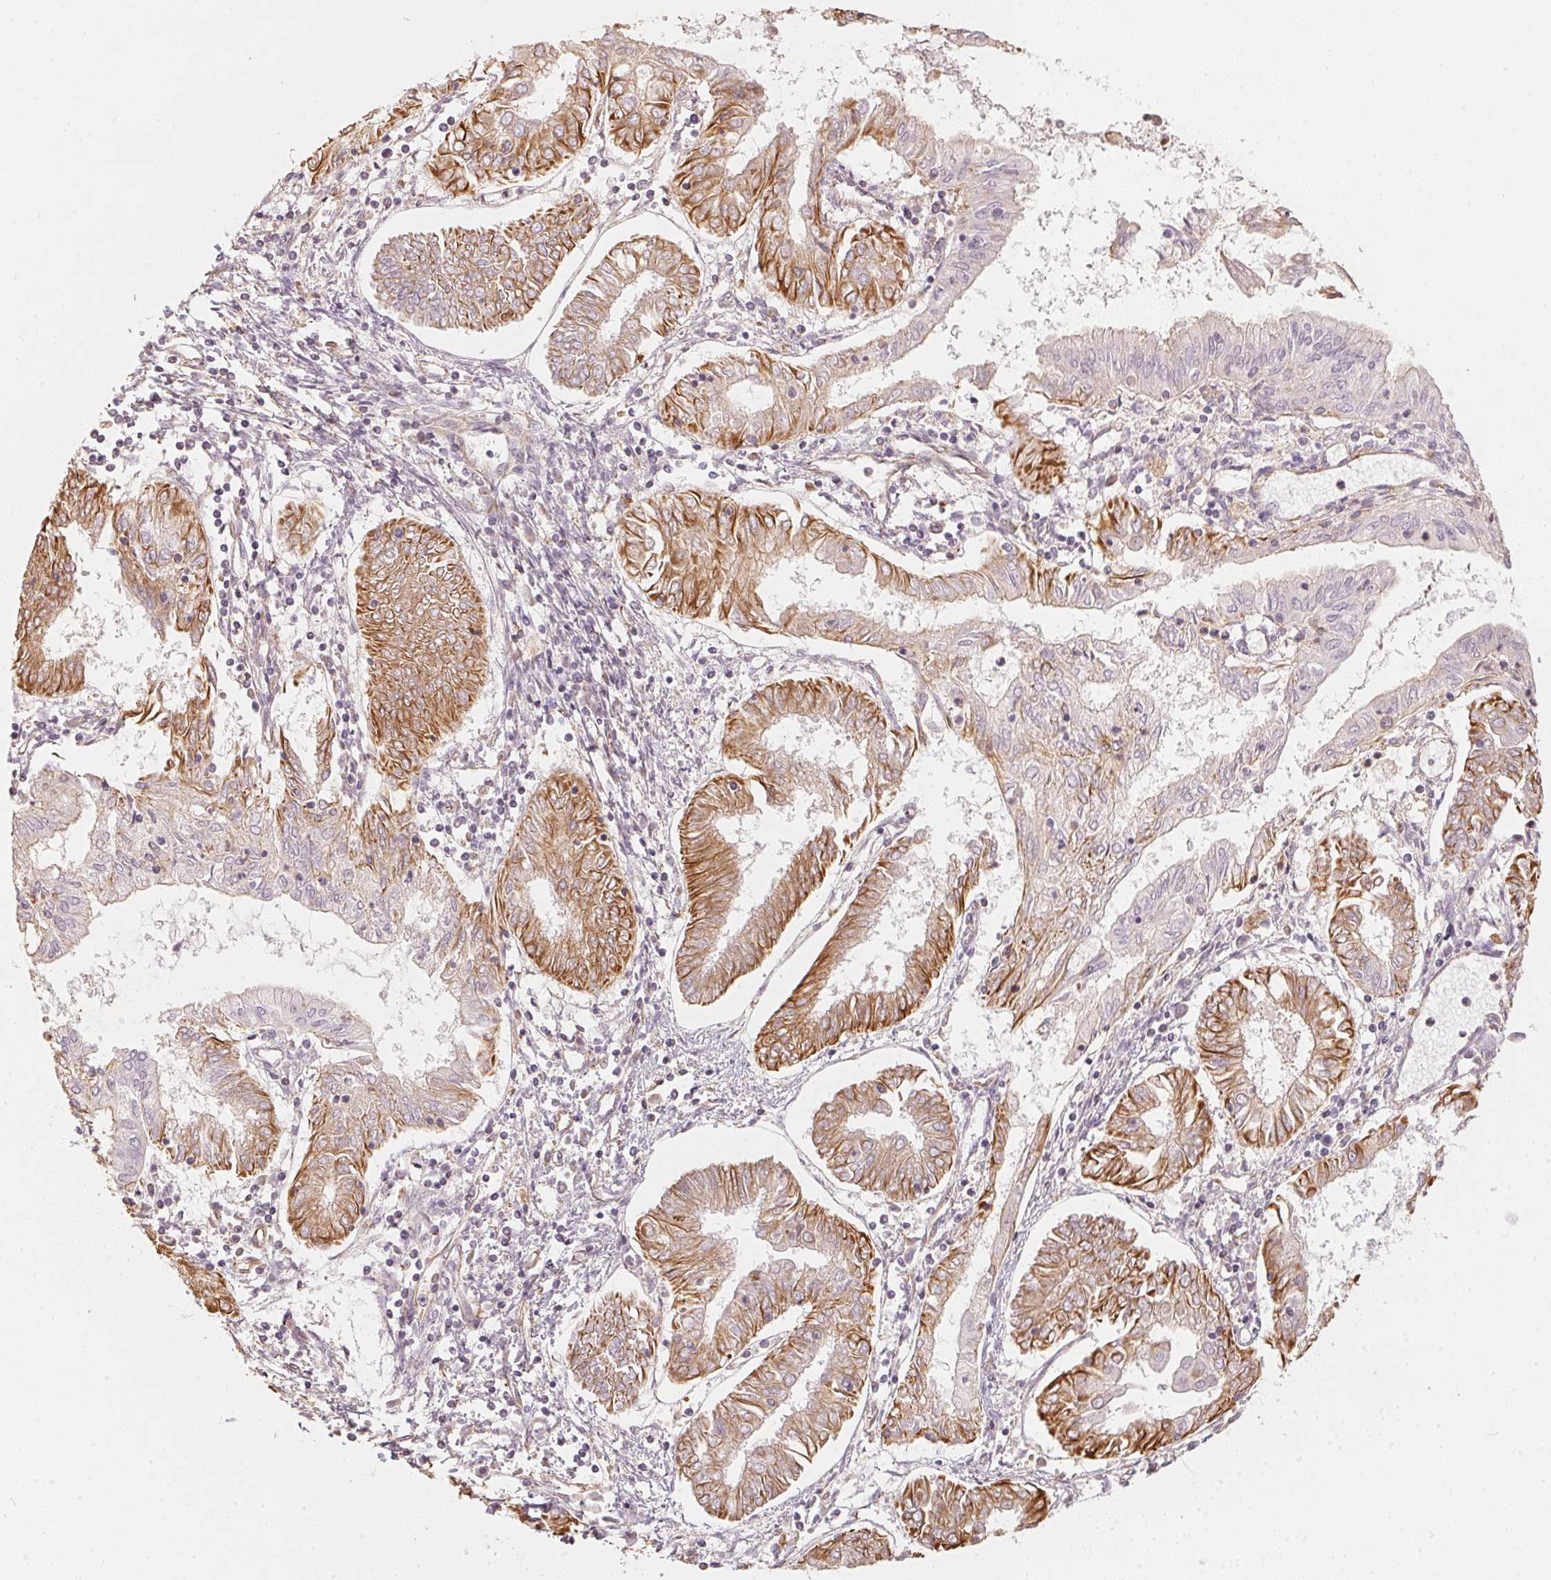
{"staining": {"intensity": "moderate", "quantity": "25%-75%", "location": "cytoplasmic/membranous"}, "tissue": "endometrial cancer", "cell_type": "Tumor cells", "image_type": "cancer", "snomed": [{"axis": "morphology", "description": "Adenocarcinoma, NOS"}, {"axis": "topography", "description": "Endometrium"}], "caption": "Endometrial adenocarcinoma was stained to show a protein in brown. There is medium levels of moderate cytoplasmic/membranous positivity in about 25%-75% of tumor cells.", "gene": "FOXR2", "patient": {"sex": "female", "age": 68}}